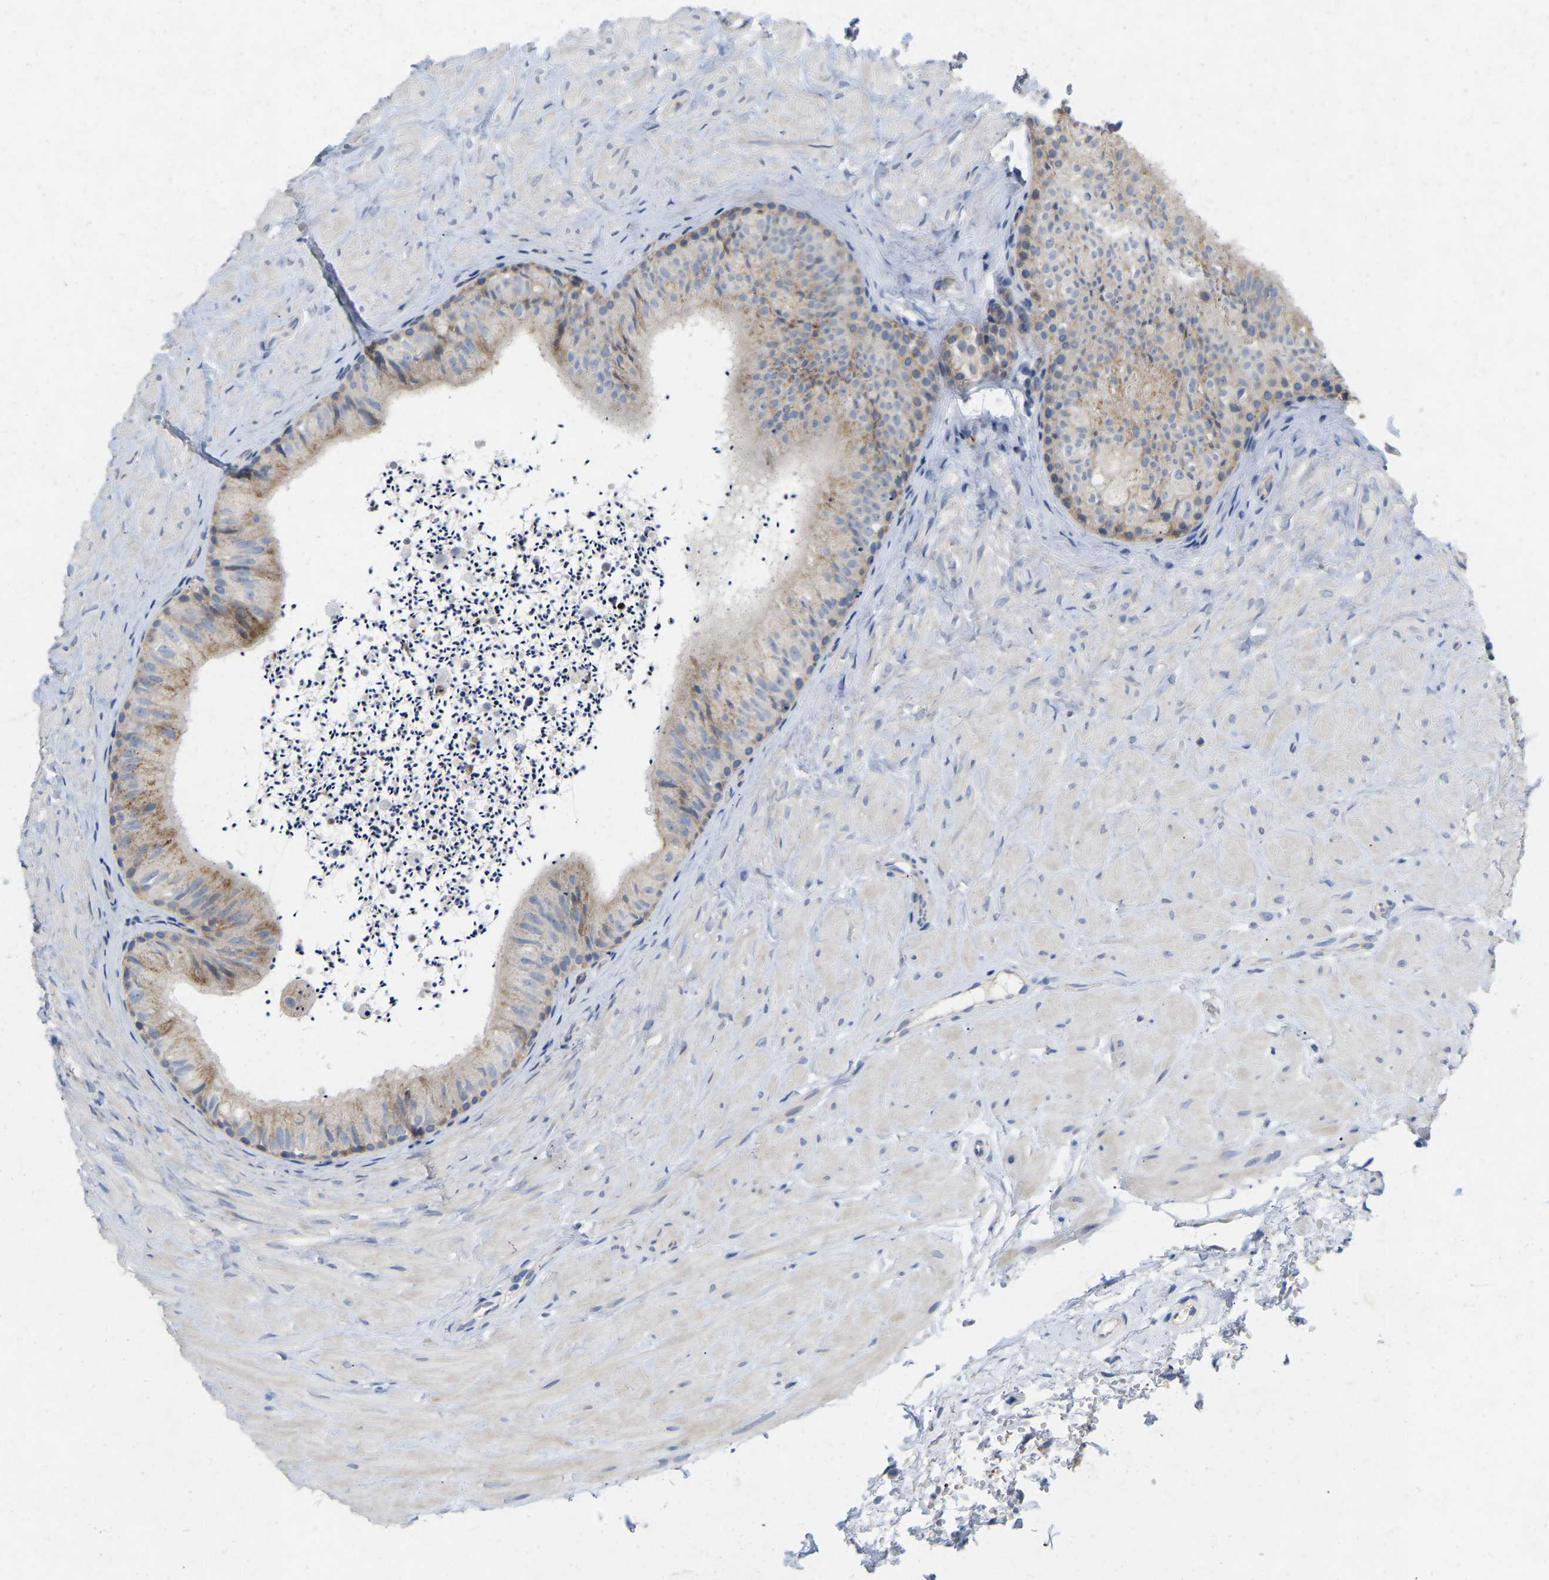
{"staining": {"intensity": "moderate", "quantity": ">75%", "location": "cytoplasmic/membranous"}, "tissue": "epididymis", "cell_type": "Glandular cells", "image_type": "normal", "snomed": [{"axis": "morphology", "description": "Normal tissue, NOS"}, {"axis": "topography", "description": "Epididymis"}], "caption": "A medium amount of moderate cytoplasmic/membranous expression is present in about >75% of glandular cells in benign epididymis.", "gene": "RHEB", "patient": {"sex": "male", "age": 56}}